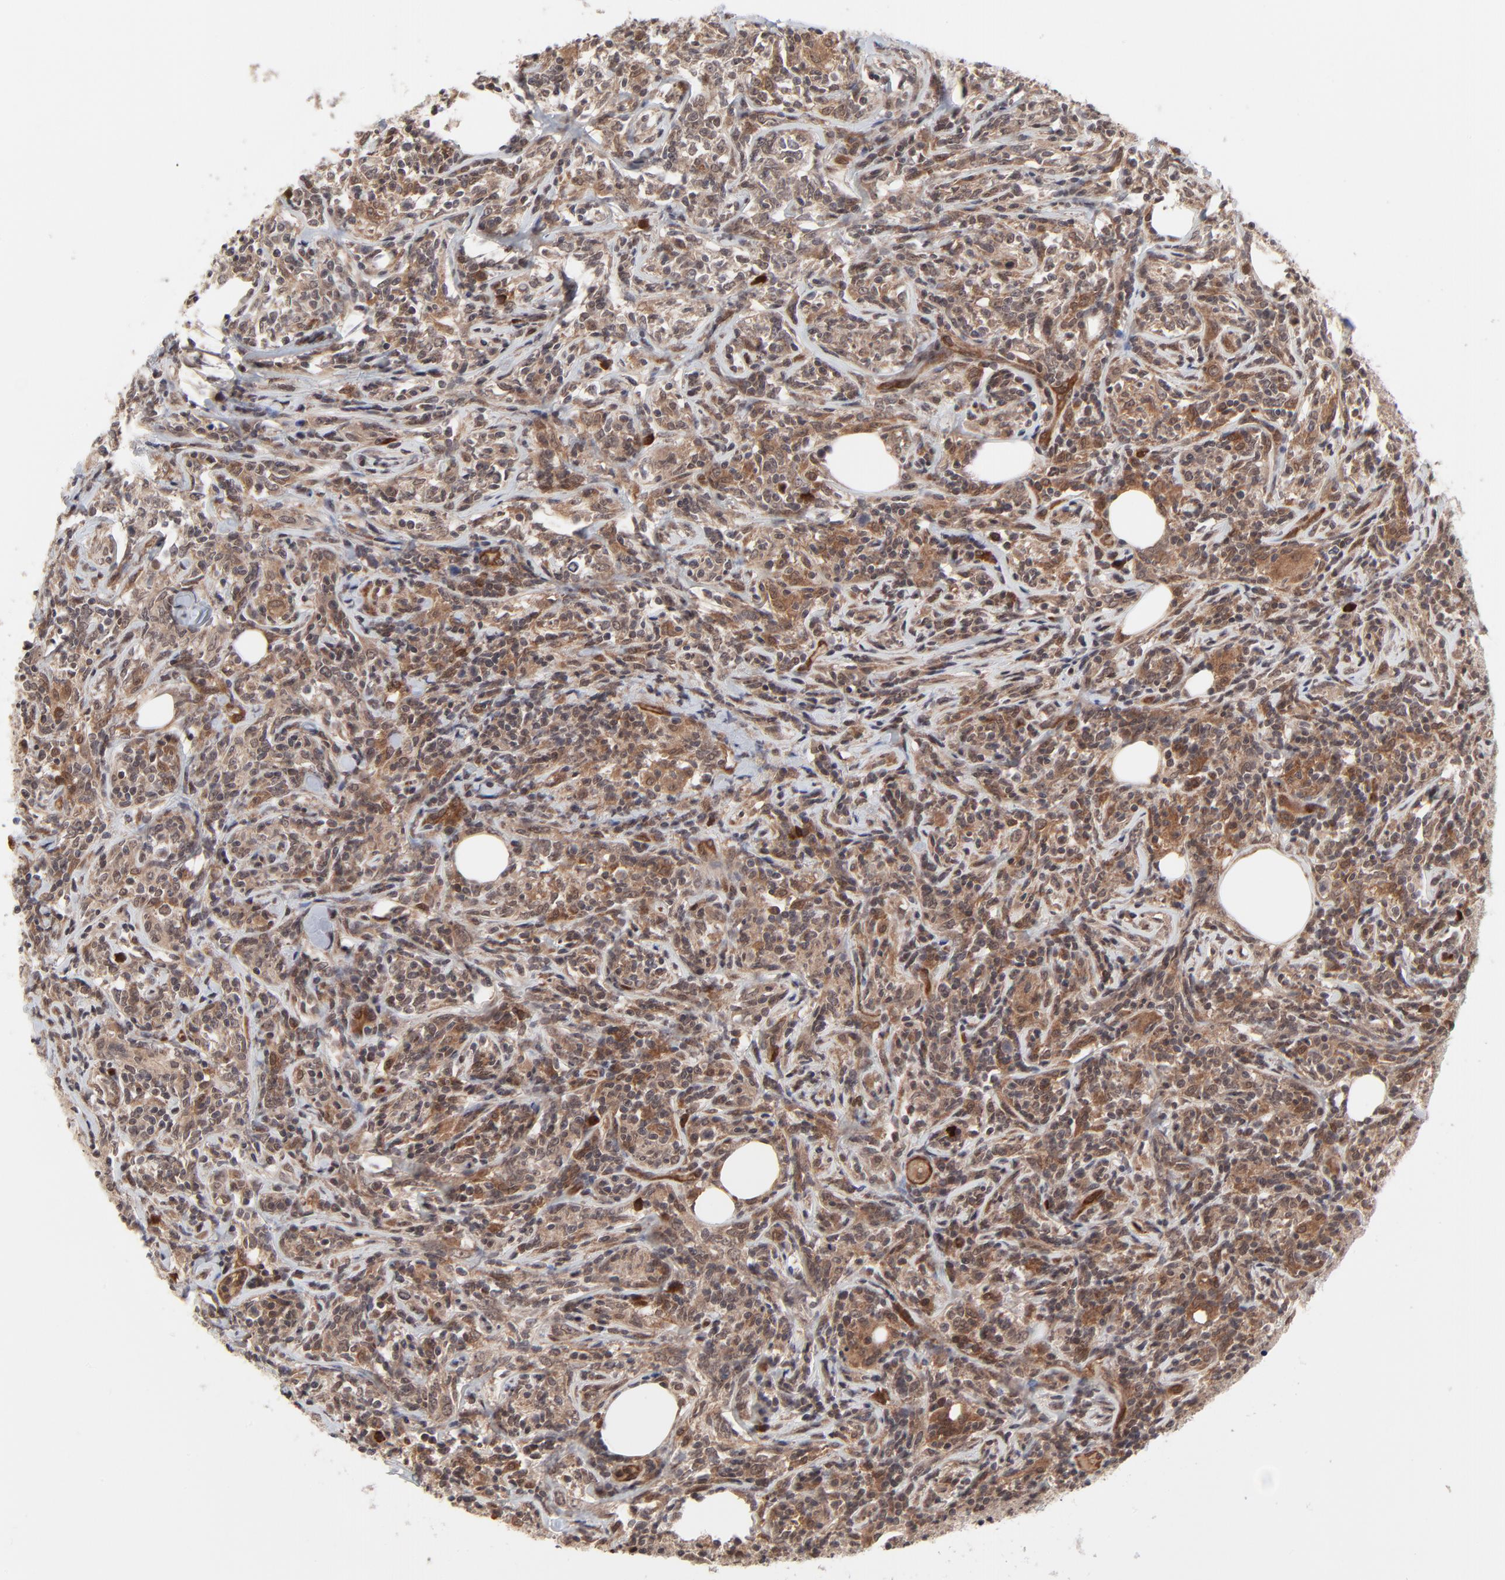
{"staining": {"intensity": "moderate", "quantity": ">75%", "location": "cytoplasmic/membranous"}, "tissue": "lymphoma", "cell_type": "Tumor cells", "image_type": "cancer", "snomed": [{"axis": "morphology", "description": "Malignant lymphoma, non-Hodgkin's type, High grade"}, {"axis": "topography", "description": "Lymph node"}], "caption": "Protein analysis of lymphoma tissue reveals moderate cytoplasmic/membranous positivity in approximately >75% of tumor cells.", "gene": "CASP10", "patient": {"sex": "female", "age": 84}}